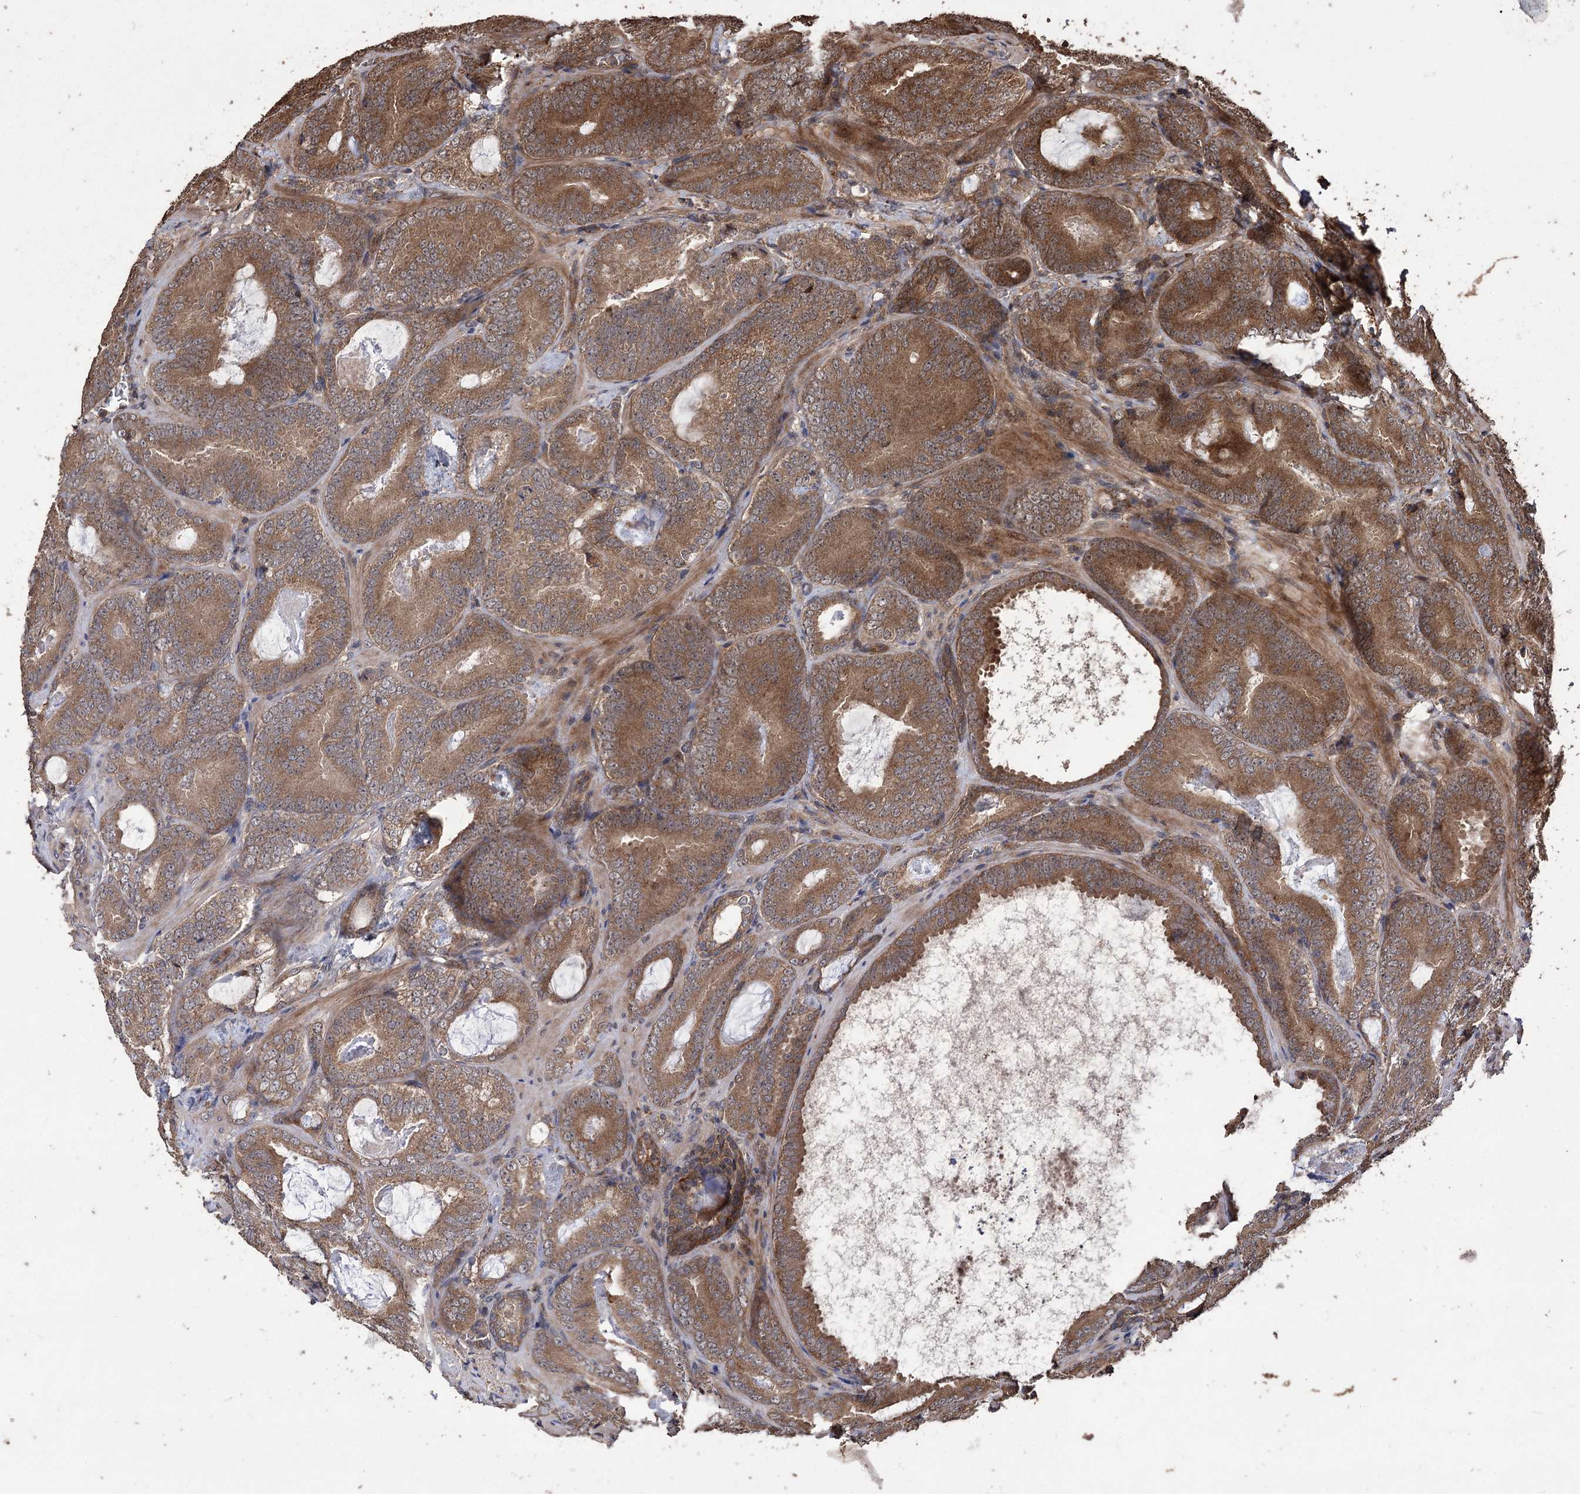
{"staining": {"intensity": "moderate", "quantity": ">75%", "location": "cytoplasmic/membranous"}, "tissue": "prostate cancer", "cell_type": "Tumor cells", "image_type": "cancer", "snomed": [{"axis": "morphology", "description": "Adenocarcinoma, Low grade"}, {"axis": "topography", "description": "Prostate"}], "caption": "Prostate cancer (low-grade adenocarcinoma) was stained to show a protein in brown. There is medium levels of moderate cytoplasmic/membranous positivity in about >75% of tumor cells.", "gene": "RASSF3", "patient": {"sex": "male", "age": 60}}